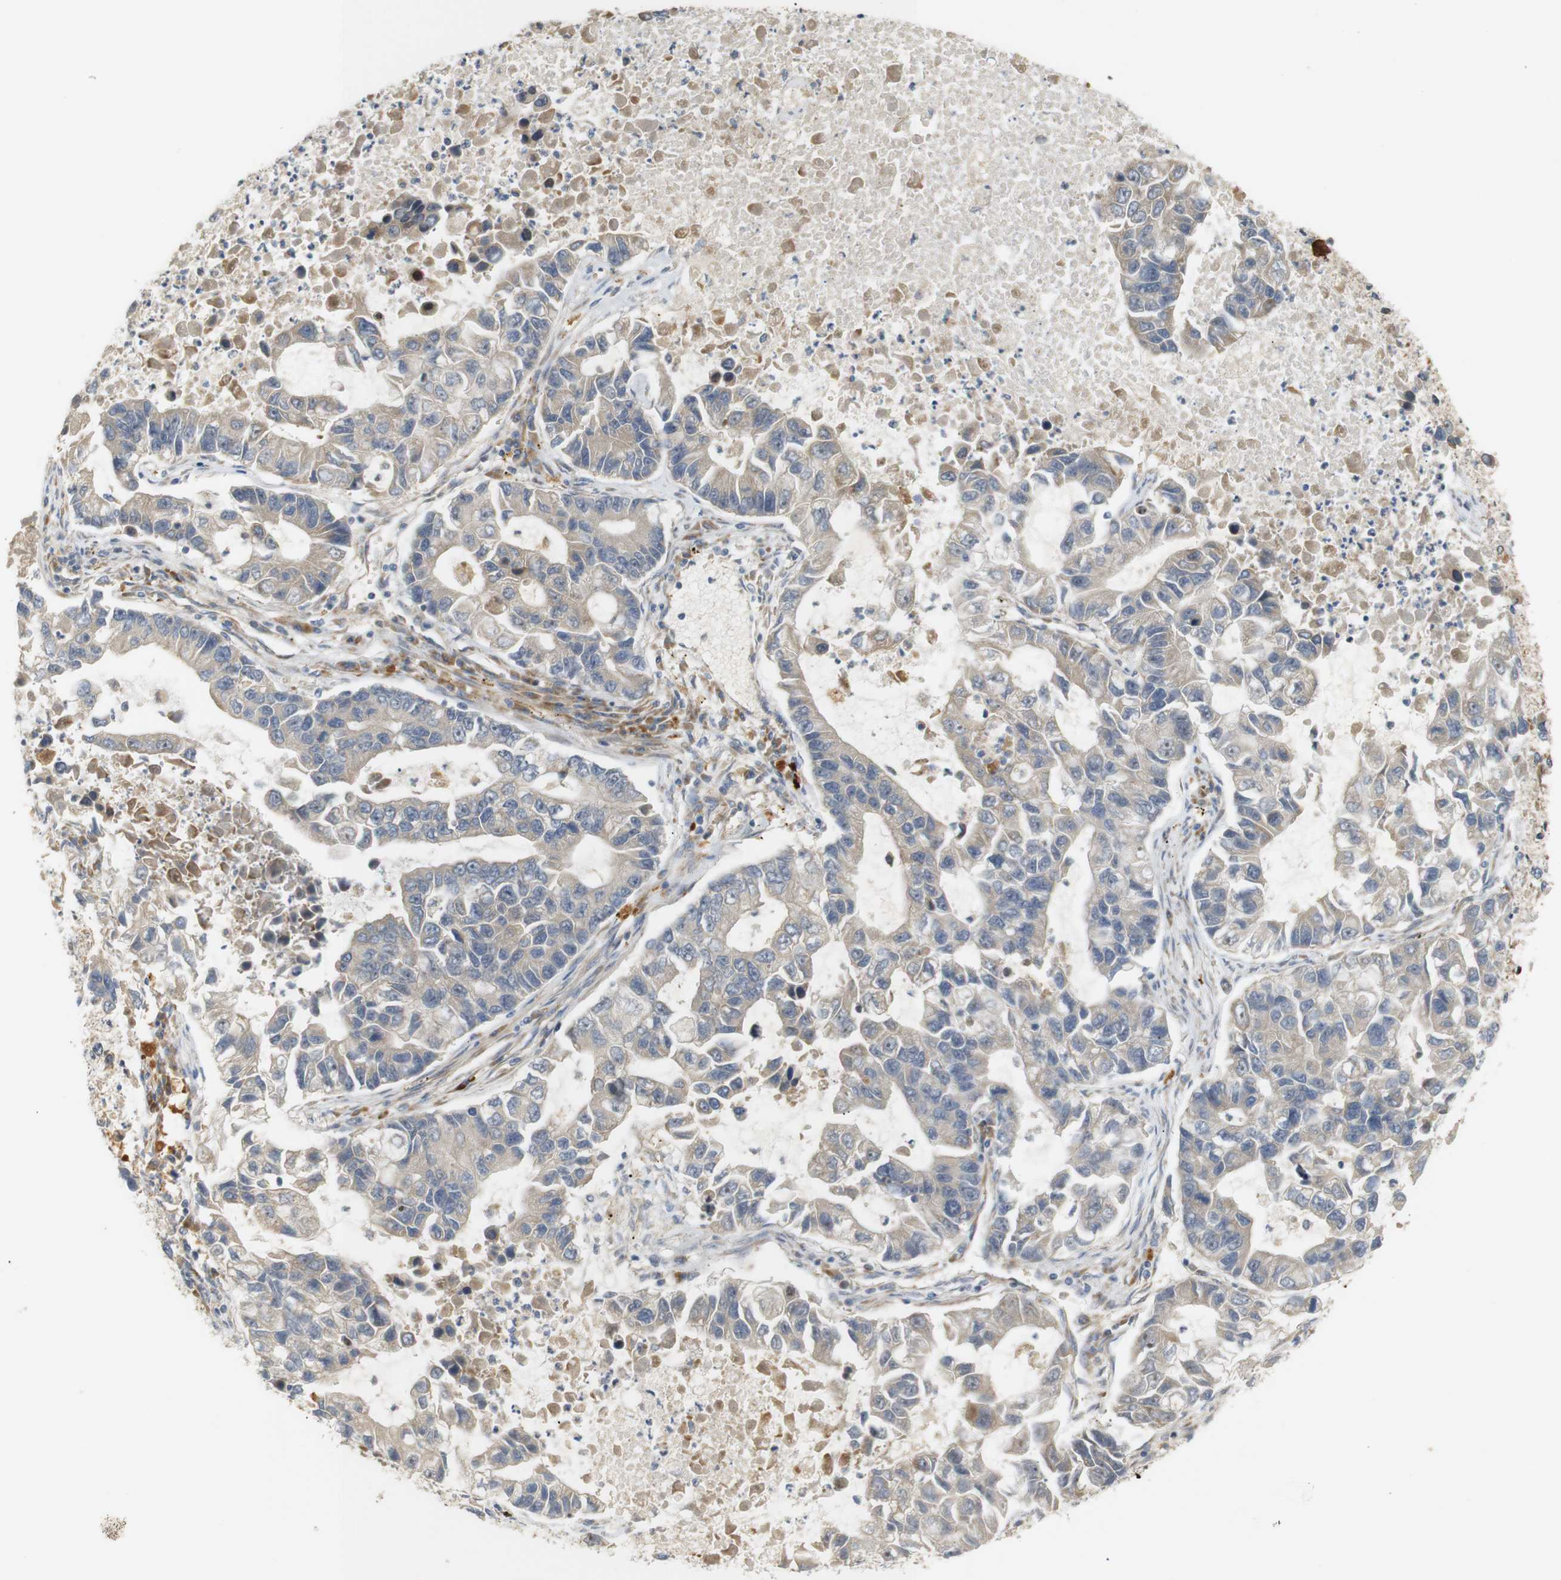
{"staining": {"intensity": "weak", "quantity": ">75%", "location": "cytoplasmic/membranous"}, "tissue": "lung cancer", "cell_type": "Tumor cells", "image_type": "cancer", "snomed": [{"axis": "morphology", "description": "Adenocarcinoma, NOS"}, {"axis": "topography", "description": "Lung"}], "caption": "An immunohistochemistry histopathology image of neoplastic tissue is shown. Protein staining in brown shows weak cytoplasmic/membranous positivity in adenocarcinoma (lung) within tumor cells.", "gene": "RPTOR", "patient": {"sex": "female", "age": 51}}